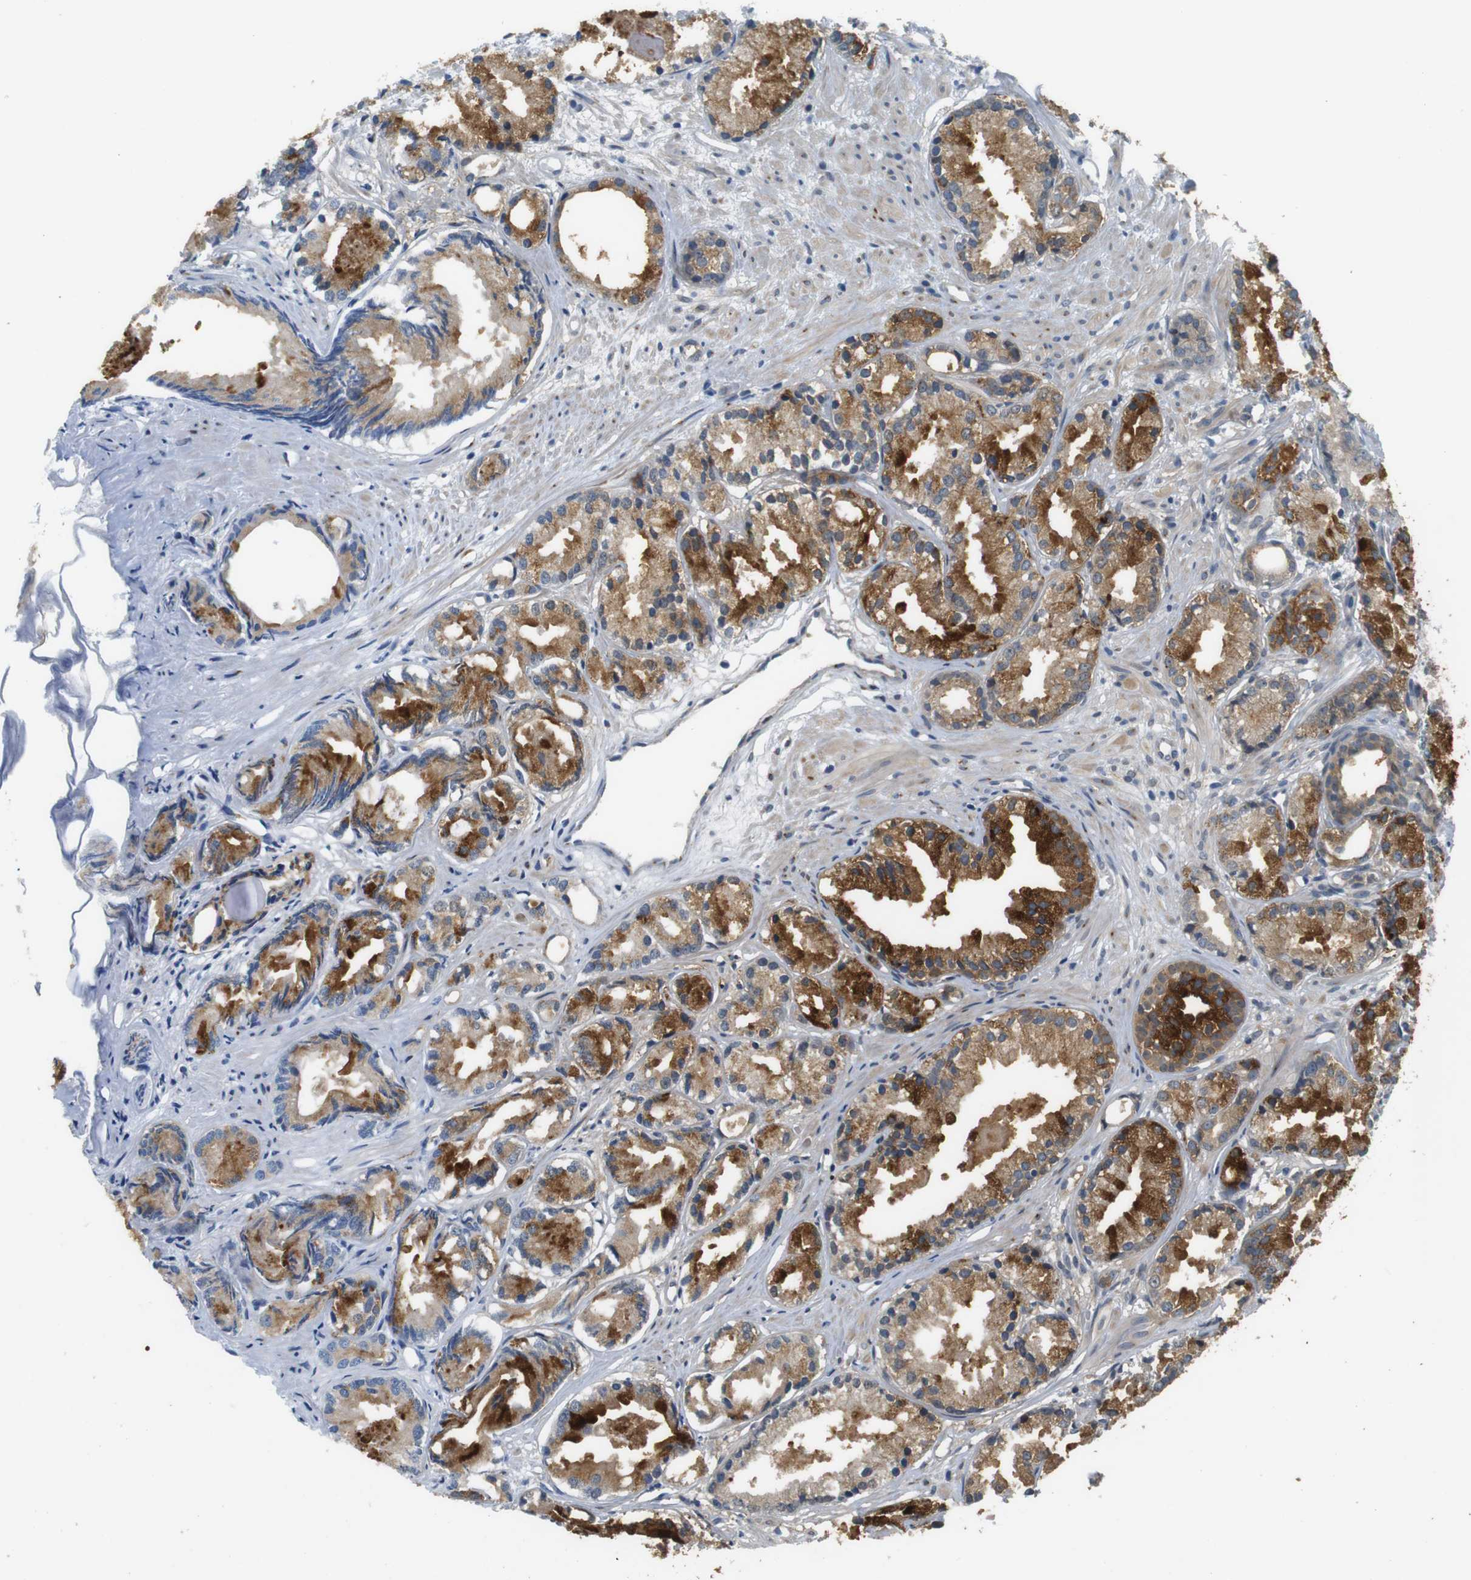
{"staining": {"intensity": "moderate", "quantity": "25%-75%", "location": "cytoplasmic/membranous"}, "tissue": "prostate cancer", "cell_type": "Tumor cells", "image_type": "cancer", "snomed": [{"axis": "morphology", "description": "Adenocarcinoma, Low grade"}, {"axis": "topography", "description": "Prostate"}], "caption": "Moderate cytoplasmic/membranous staining is identified in approximately 25%-75% of tumor cells in prostate adenocarcinoma (low-grade).", "gene": "ZDHHC3", "patient": {"sex": "male", "age": 72}}